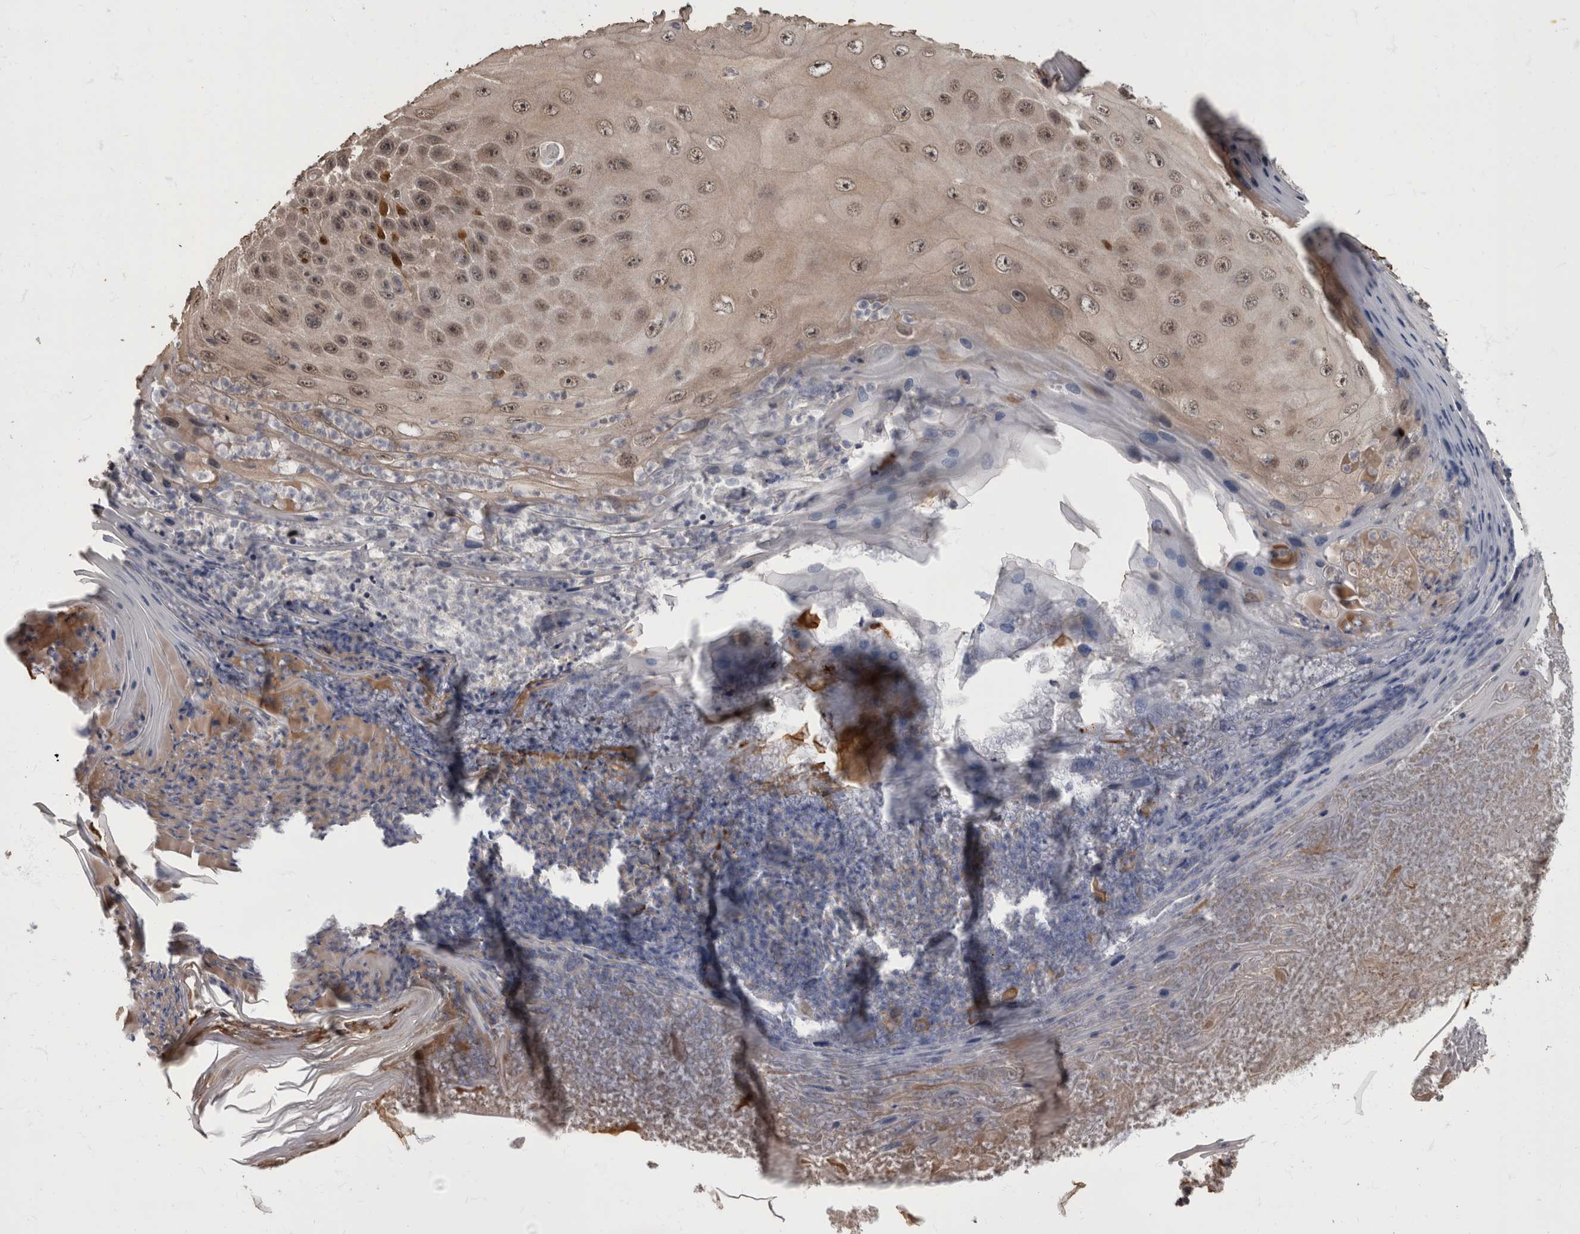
{"staining": {"intensity": "moderate", "quantity": "25%-75%", "location": "nuclear"}, "tissue": "skin cancer", "cell_type": "Tumor cells", "image_type": "cancer", "snomed": [{"axis": "morphology", "description": "Squamous cell carcinoma, NOS"}, {"axis": "topography", "description": "Skin"}], "caption": "A micrograph of skin cancer (squamous cell carcinoma) stained for a protein reveals moderate nuclear brown staining in tumor cells.", "gene": "AKT3", "patient": {"sex": "female", "age": 88}}